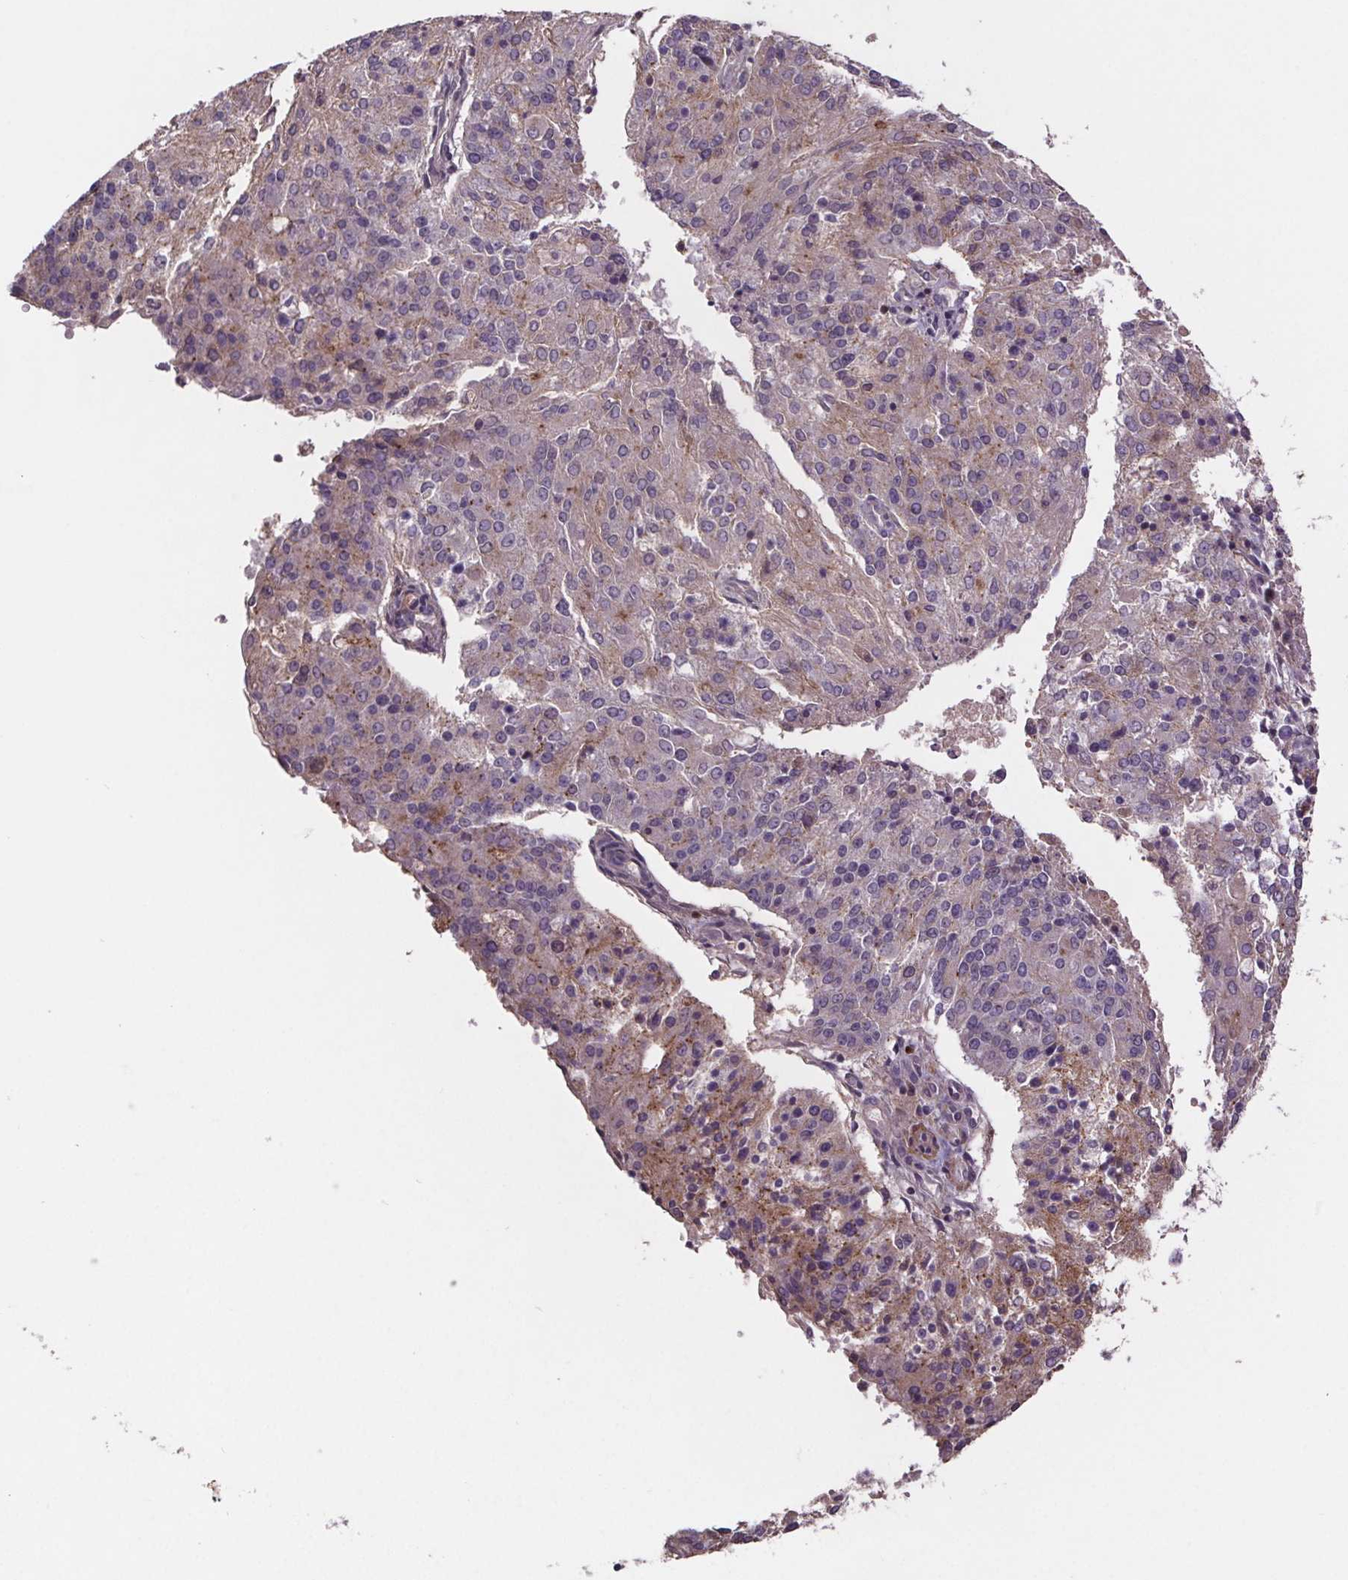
{"staining": {"intensity": "negative", "quantity": "none", "location": "none"}, "tissue": "endometrial cancer", "cell_type": "Tumor cells", "image_type": "cancer", "snomed": [{"axis": "morphology", "description": "Adenocarcinoma, NOS"}, {"axis": "topography", "description": "Endometrium"}], "caption": "Immunohistochemical staining of adenocarcinoma (endometrial) reveals no significant expression in tumor cells.", "gene": "CLN3", "patient": {"sex": "female", "age": 56}}